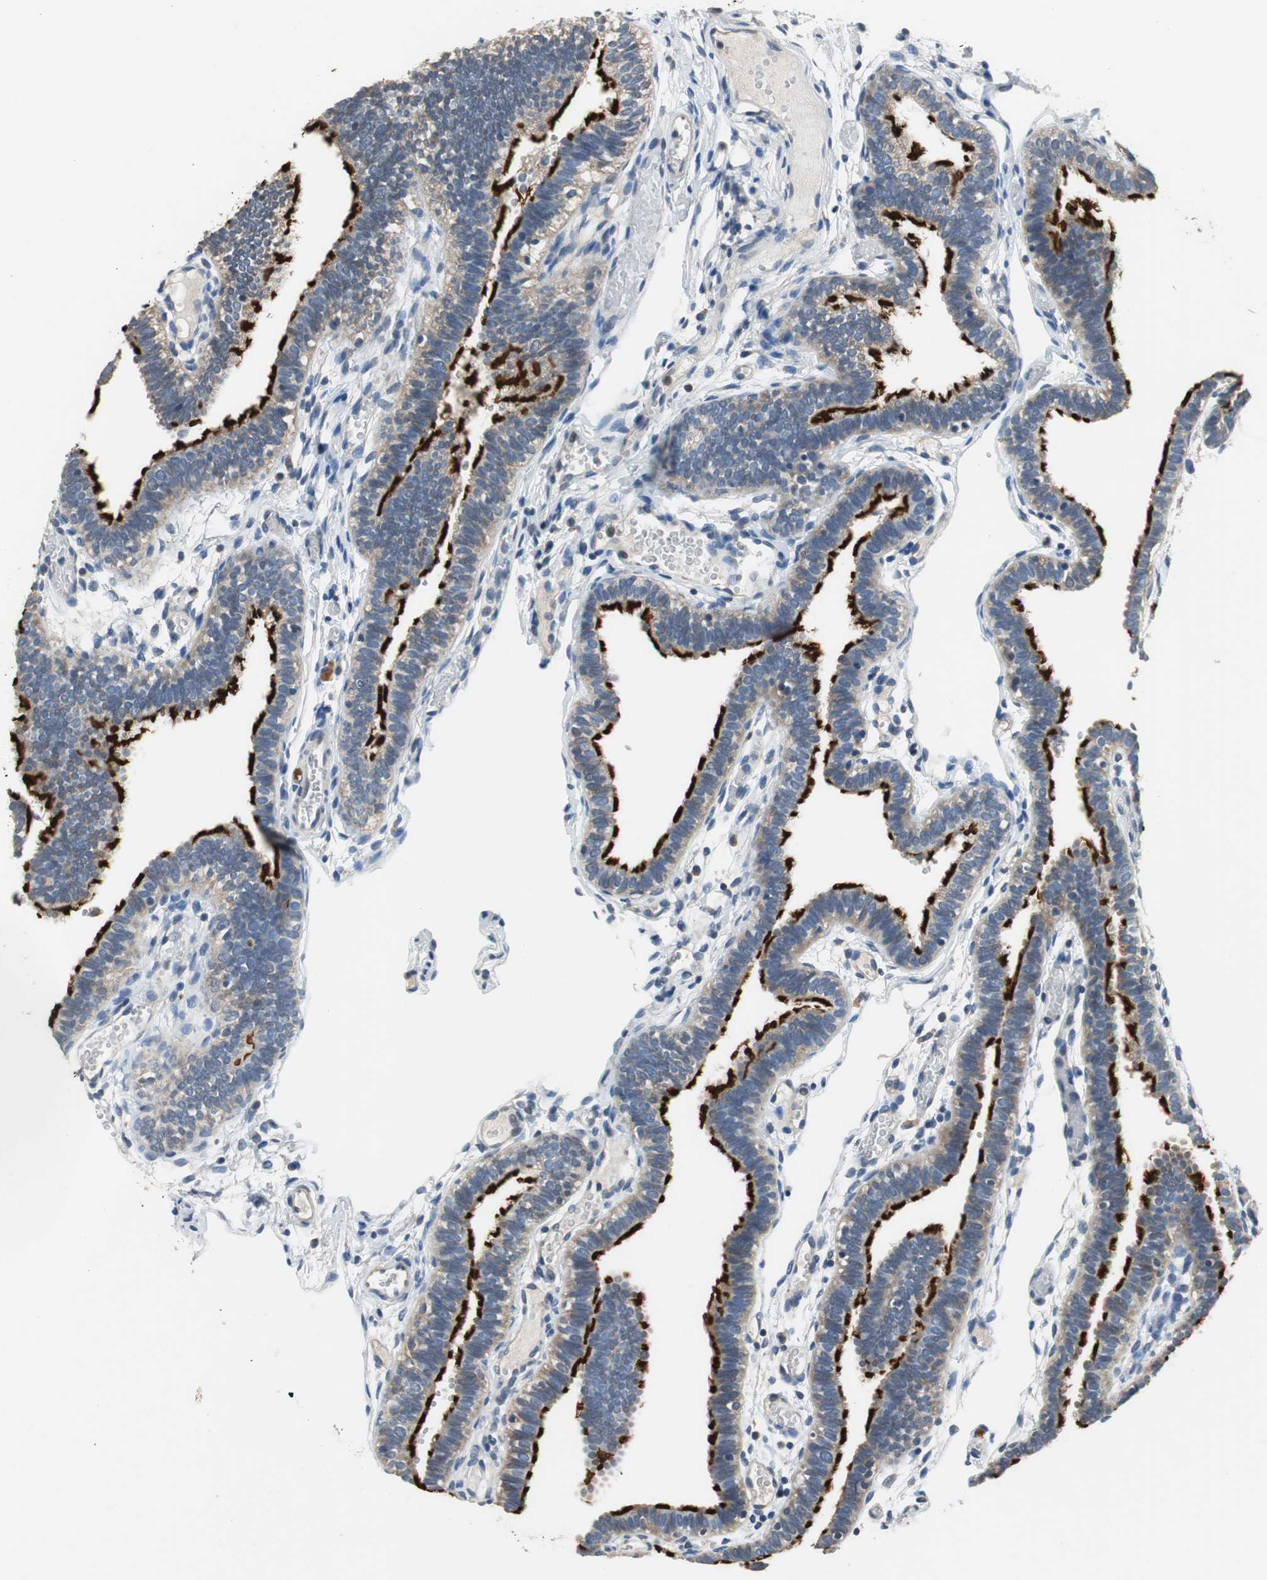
{"staining": {"intensity": "strong", "quantity": "25%-75%", "location": "cytoplasmic/membranous"}, "tissue": "fallopian tube", "cell_type": "Glandular cells", "image_type": "normal", "snomed": [{"axis": "morphology", "description": "Normal tissue, NOS"}, {"axis": "topography", "description": "Fallopian tube"}], "caption": "Fallopian tube stained with DAB (3,3'-diaminobenzidine) immunohistochemistry displays high levels of strong cytoplasmic/membranous expression in approximately 25%-75% of glandular cells. The staining was performed using DAB to visualize the protein expression in brown, while the nuclei were stained in blue with hematoxylin (Magnification: 20x).", "gene": "MTIF2", "patient": {"sex": "female", "age": 29}}